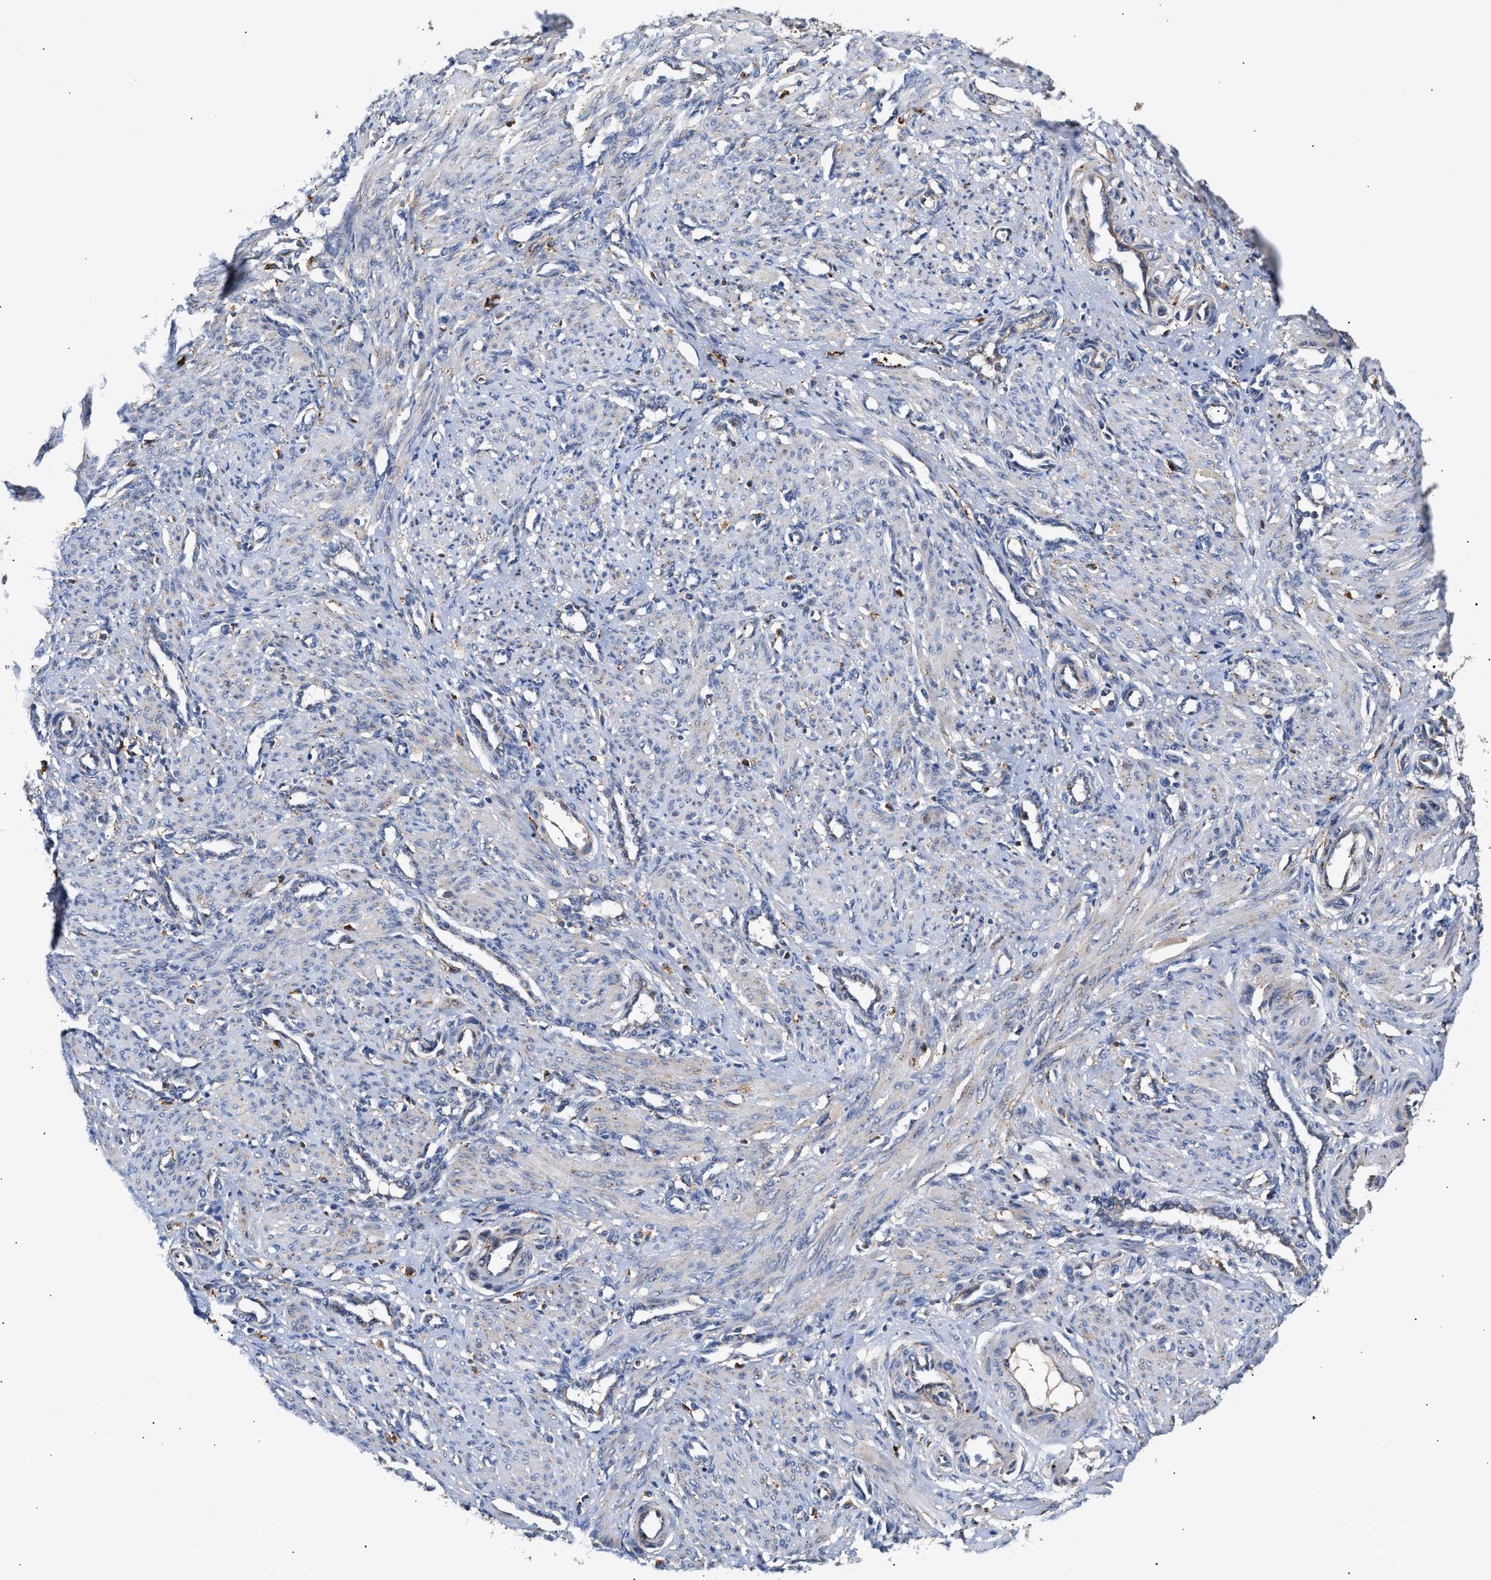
{"staining": {"intensity": "negative", "quantity": "none", "location": "none"}, "tissue": "smooth muscle", "cell_type": "Smooth muscle cells", "image_type": "normal", "snomed": [{"axis": "morphology", "description": "Normal tissue, NOS"}, {"axis": "topography", "description": "Endometrium"}], "caption": "IHC image of normal smooth muscle: human smooth muscle stained with DAB (3,3'-diaminobenzidine) reveals no significant protein positivity in smooth muscle cells. (DAB IHC with hematoxylin counter stain).", "gene": "CCDC146", "patient": {"sex": "female", "age": 33}}